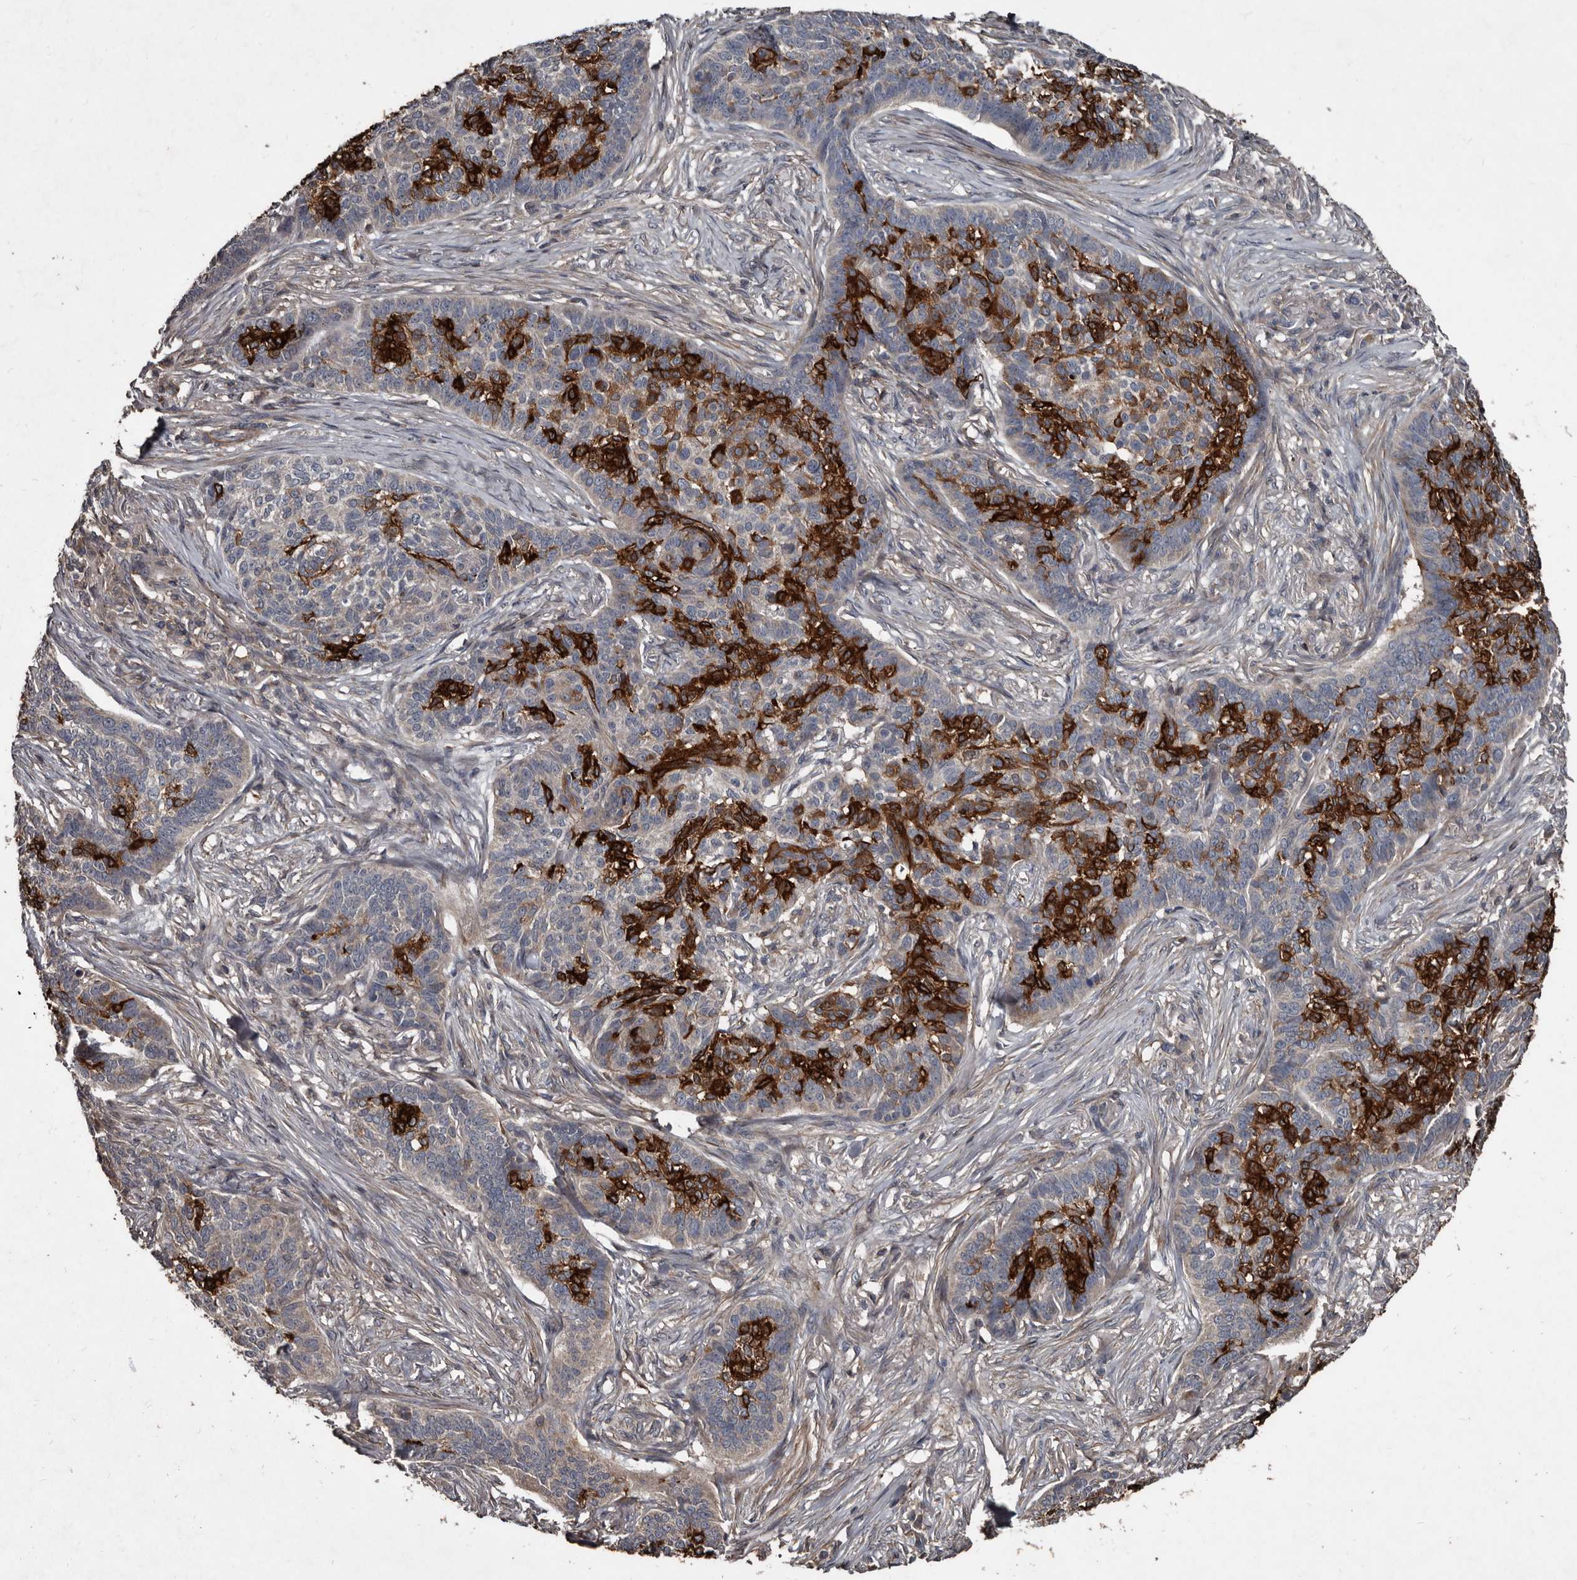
{"staining": {"intensity": "strong", "quantity": "25%-75%", "location": "cytoplasmic/membranous"}, "tissue": "skin cancer", "cell_type": "Tumor cells", "image_type": "cancer", "snomed": [{"axis": "morphology", "description": "Basal cell carcinoma"}, {"axis": "topography", "description": "Skin"}], "caption": "High-power microscopy captured an immunohistochemistry (IHC) histopathology image of skin cancer (basal cell carcinoma), revealing strong cytoplasmic/membranous positivity in about 25%-75% of tumor cells. The protein is shown in brown color, while the nuclei are stained blue.", "gene": "GREB1", "patient": {"sex": "male", "age": 85}}